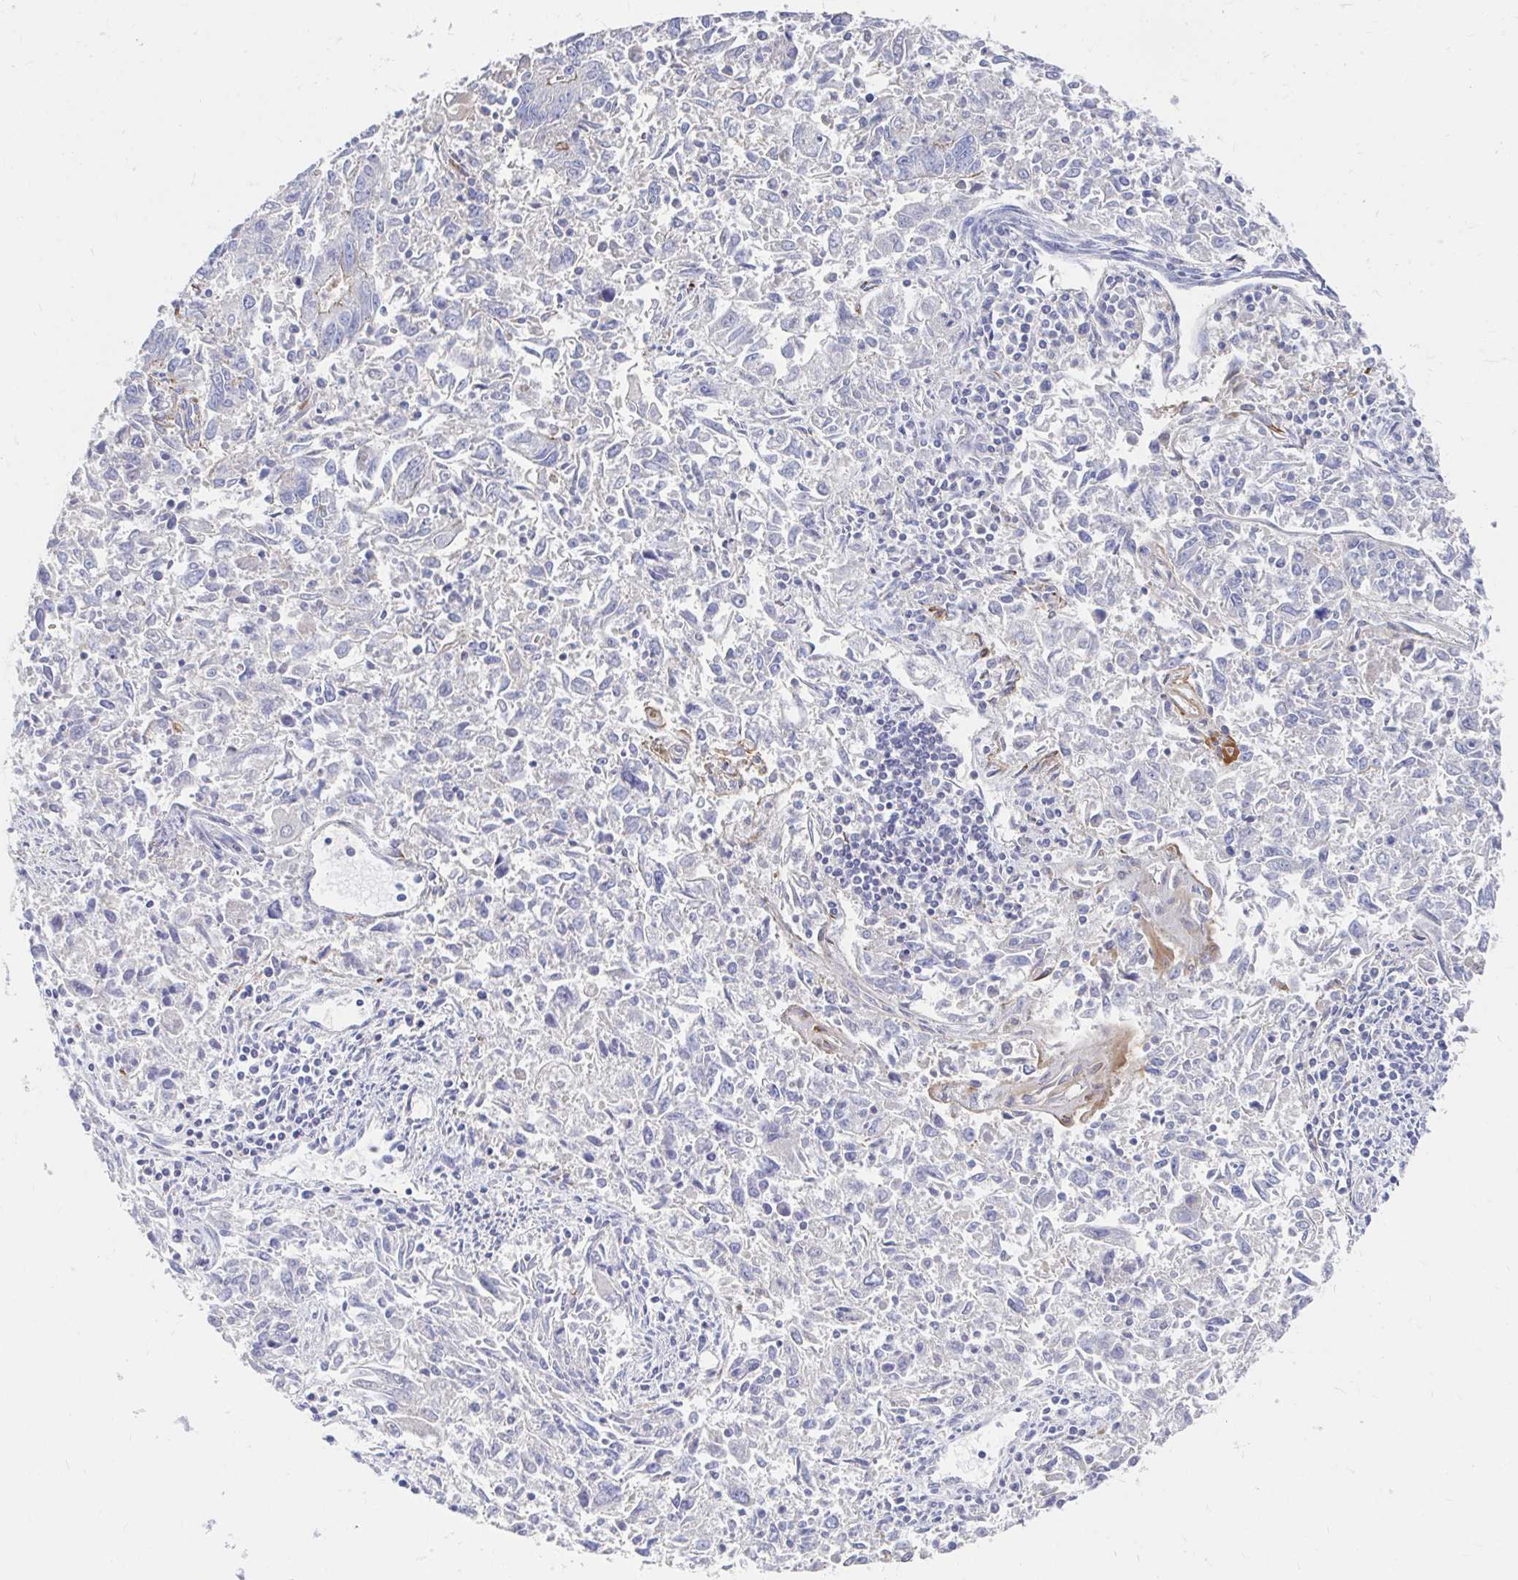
{"staining": {"intensity": "negative", "quantity": "none", "location": "none"}, "tissue": "endometrial cancer", "cell_type": "Tumor cells", "image_type": "cancer", "snomed": [{"axis": "morphology", "description": "Adenocarcinoma, NOS"}, {"axis": "topography", "description": "Endometrium"}], "caption": "This image is of endometrial cancer (adenocarcinoma) stained with immunohistochemistry (IHC) to label a protein in brown with the nuclei are counter-stained blue. There is no expression in tumor cells.", "gene": "LAMC3", "patient": {"sex": "female", "age": 42}}